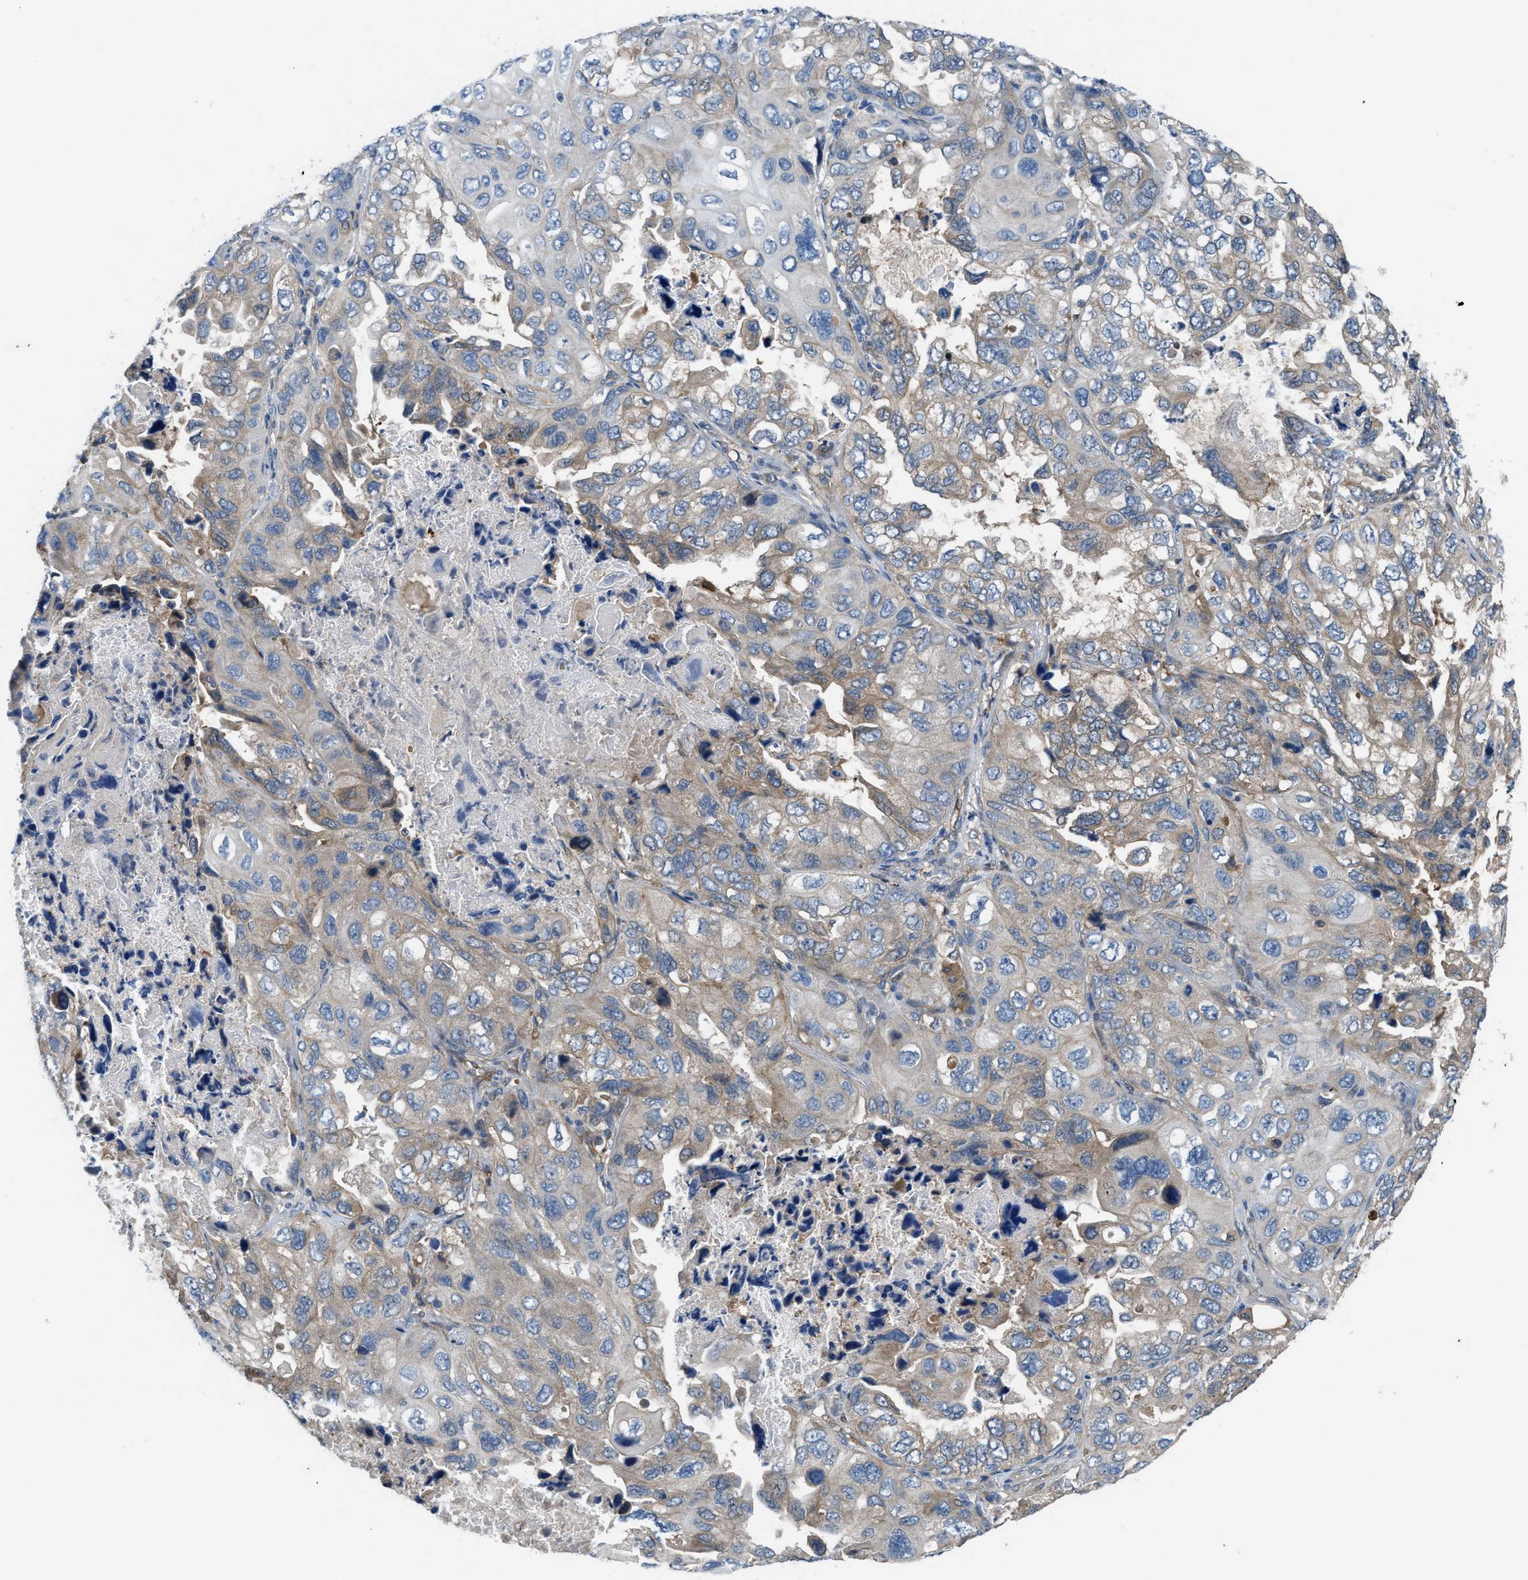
{"staining": {"intensity": "moderate", "quantity": "<25%", "location": "cytoplasmic/membranous"}, "tissue": "lung cancer", "cell_type": "Tumor cells", "image_type": "cancer", "snomed": [{"axis": "morphology", "description": "Squamous cell carcinoma, NOS"}, {"axis": "topography", "description": "Lung"}], "caption": "Immunohistochemical staining of lung cancer demonstrates low levels of moderate cytoplasmic/membranous expression in about <25% of tumor cells. (Brightfield microscopy of DAB IHC at high magnification).", "gene": "BAZ2B", "patient": {"sex": "female", "age": 73}}